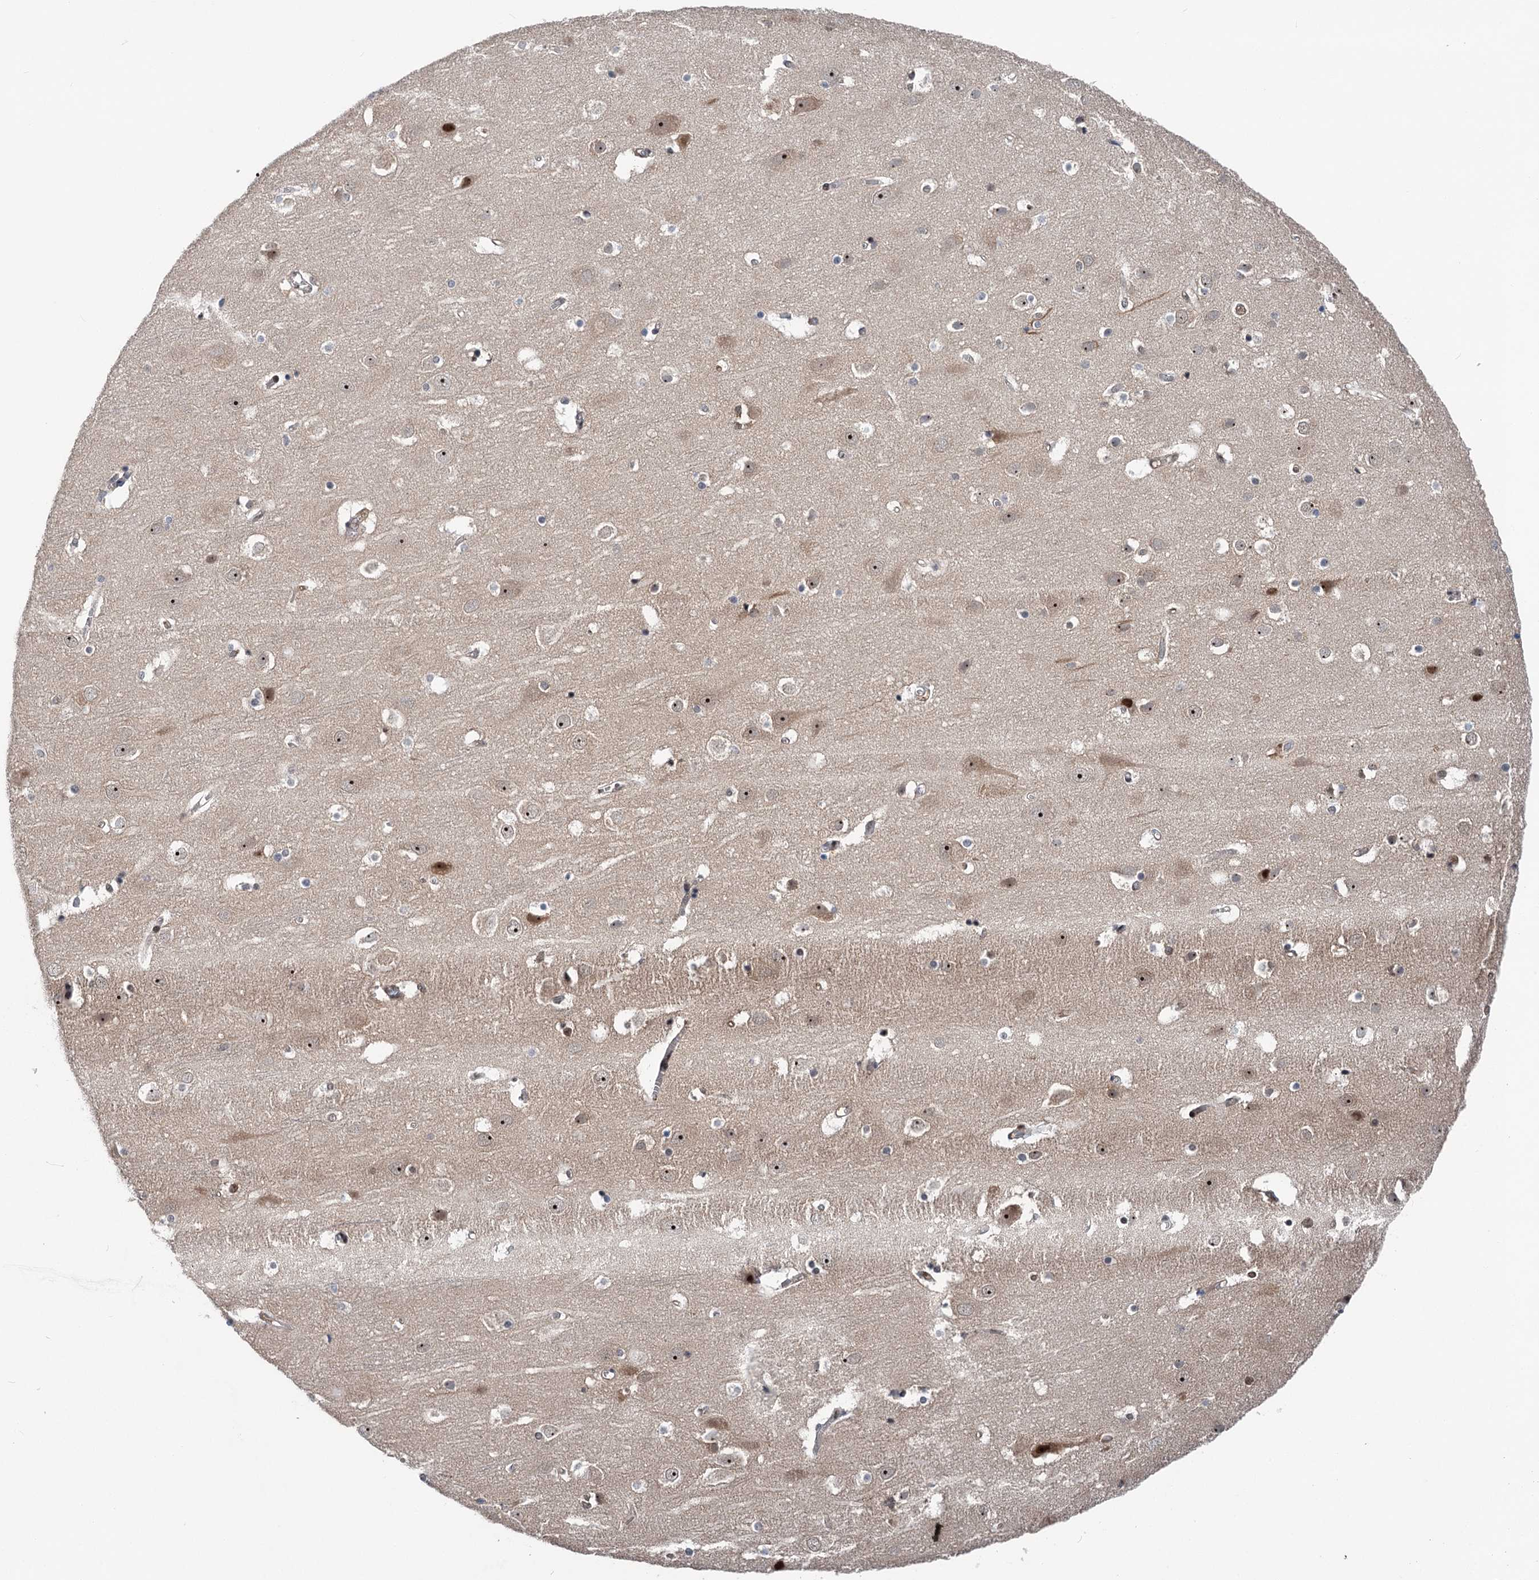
{"staining": {"intensity": "weak", "quantity": ">75%", "location": "cytoplasmic/membranous"}, "tissue": "cerebral cortex", "cell_type": "Endothelial cells", "image_type": "normal", "snomed": [{"axis": "morphology", "description": "Normal tissue, NOS"}, {"axis": "topography", "description": "Cerebral cortex"}], "caption": "High-power microscopy captured an immunohistochemistry photomicrograph of unremarkable cerebral cortex, revealing weak cytoplasmic/membranous staining in approximately >75% of endothelial cells.", "gene": "GPBP1", "patient": {"sex": "male", "age": 54}}